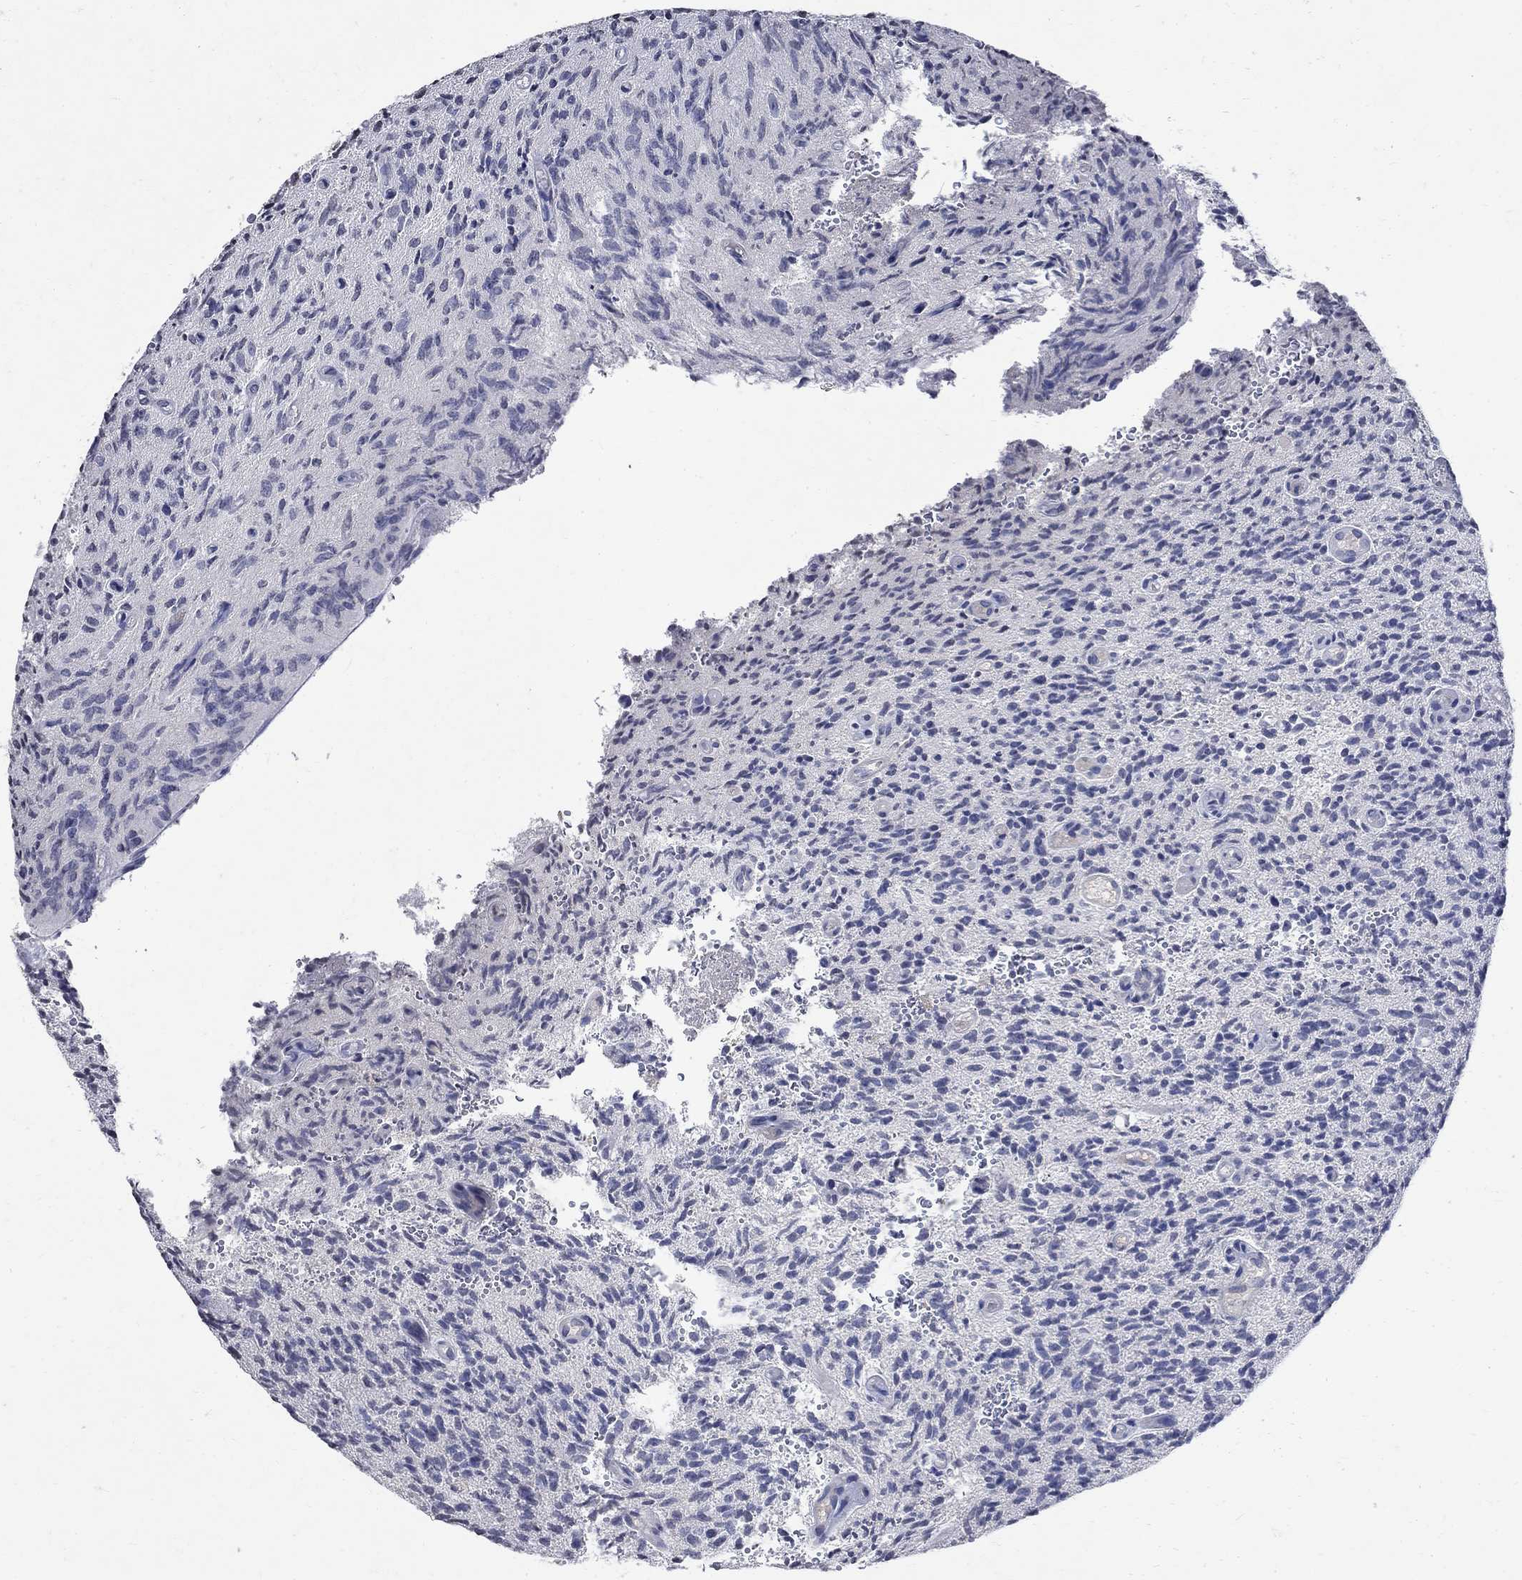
{"staining": {"intensity": "negative", "quantity": "none", "location": "none"}, "tissue": "glioma", "cell_type": "Tumor cells", "image_type": "cancer", "snomed": [{"axis": "morphology", "description": "Glioma, malignant, High grade"}, {"axis": "topography", "description": "Brain"}], "caption": "This is an immunohistochemistry histopathology image of glioma. There is no expression in tumor cells.", "gene": "TMEM169", "patient": {"sex": "male", "age": 64}}